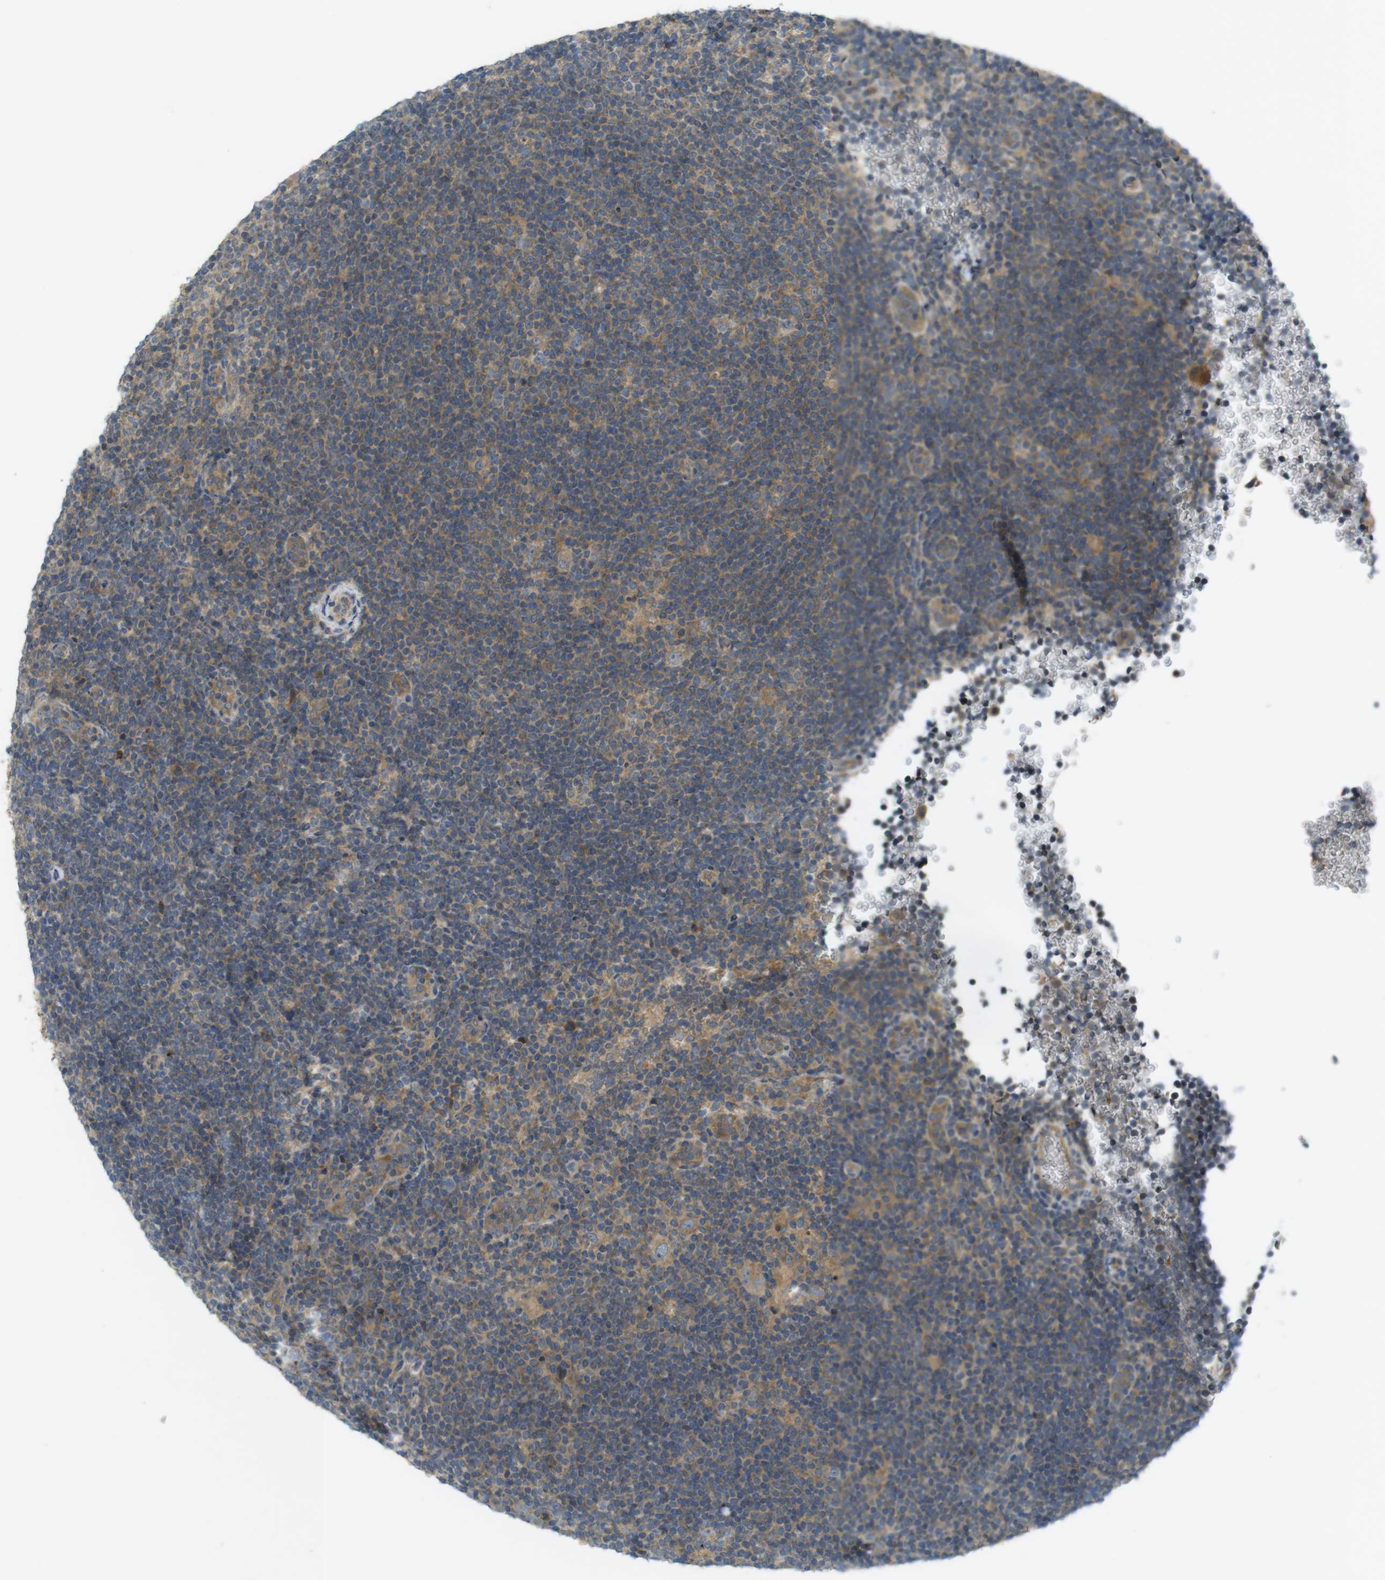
{"staining": {"intensity": "weak", "quantity": ">75%", "location": "cytoplasmic/membranous"}, "tissue": "lymphoma", "cell_type": "Tumor cells", "image_type": "cancer", "snomed": [{"axis": "morphology", "description": "Hodgkin's disease, NOS"}, {"axis": "topography", "description": "Lymph node"}], "caption": "The image exhibits a brown stain indicating the presence of a protein in the cytoplasmic/membranous of tumor cells in Hodgkin's disease.", "gene": "CLTC", "patient": {"sex": "female", "age": 57}}